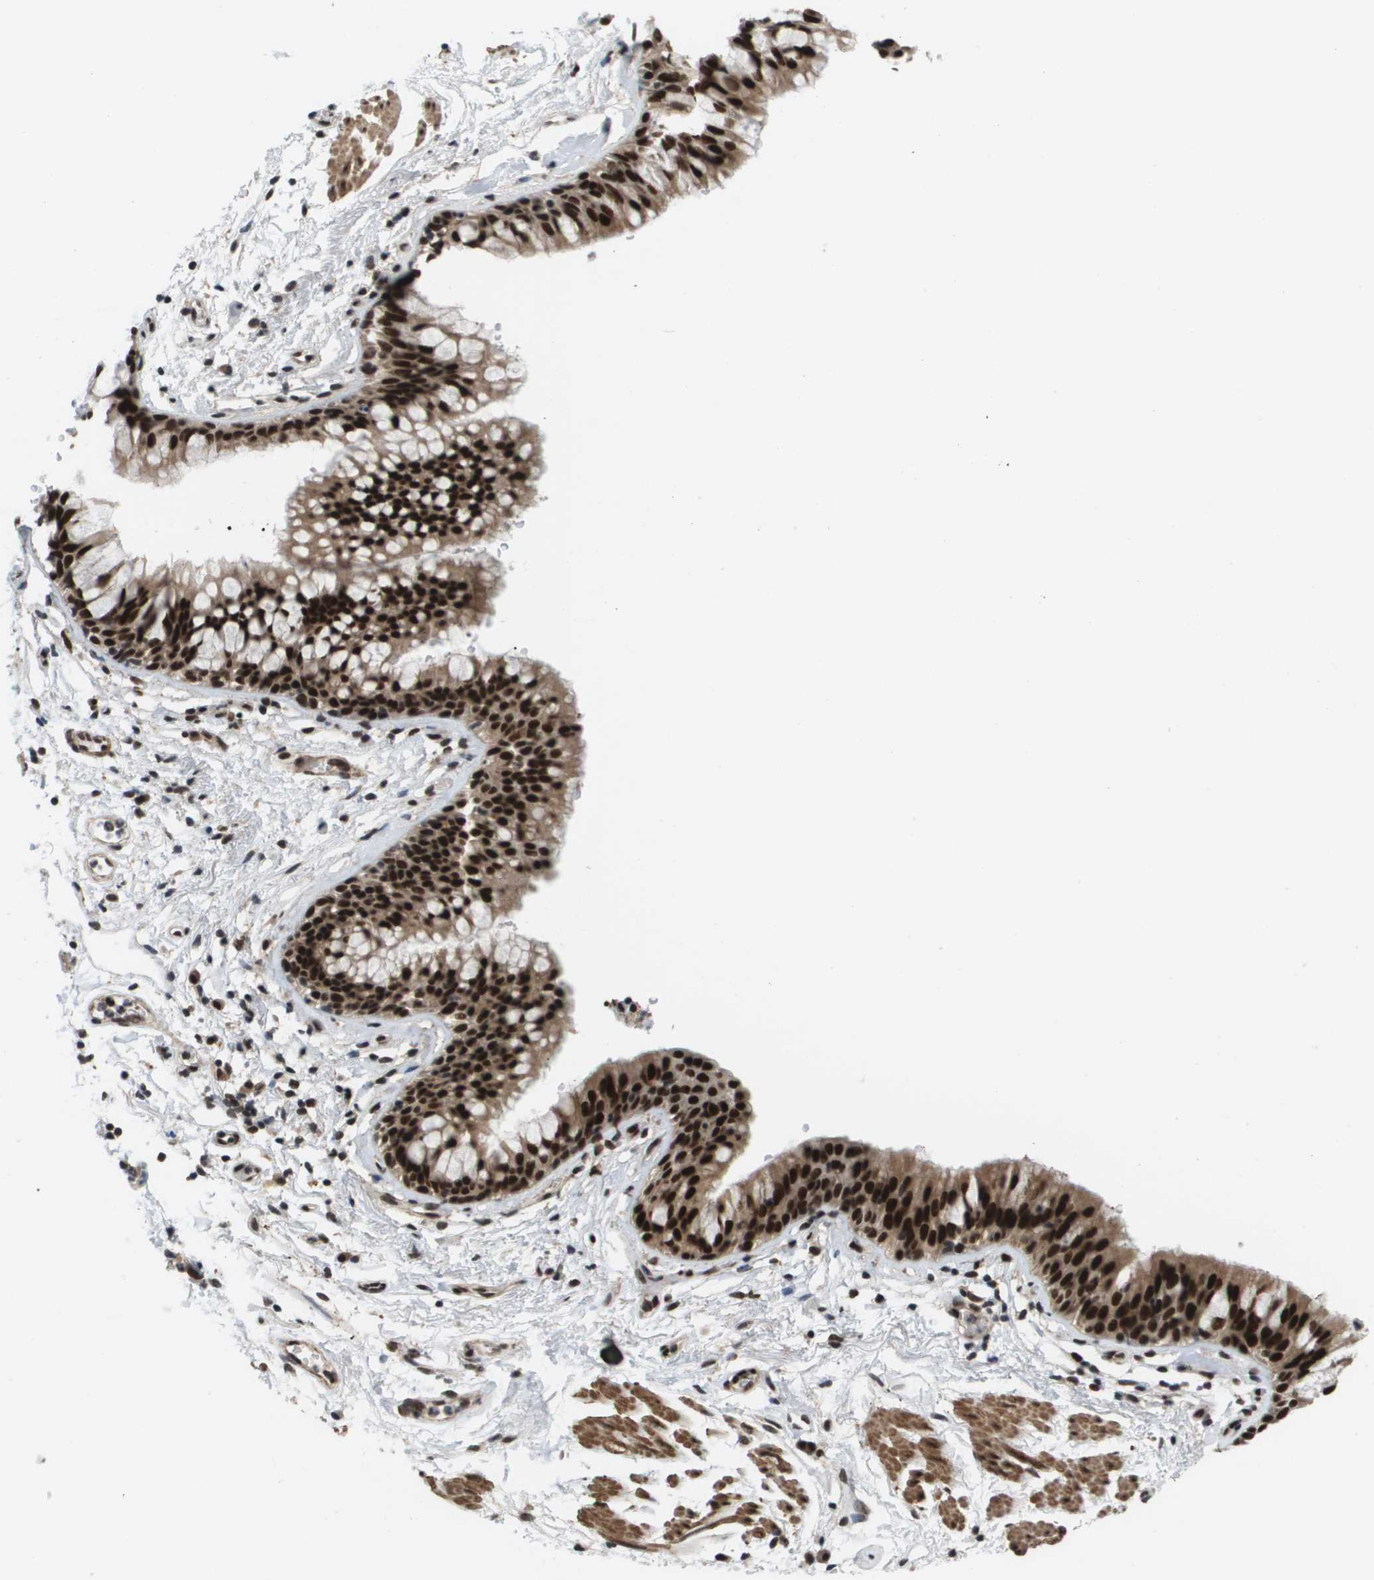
{"staining": {"intensity": "strong", "quantity": ">75%", "location": "cytoplasmic/membranous,nuclear"}, "tissue": "bronchus", "cell_type": "Respiratory epithelial cells", "image_type": "normal", "snomed": [{"axis": "morphology", "description": "Normal tissue, NOS"}, {"axis": "topography", "description": "Cartilage tissue"}, {"axis": "topography", "description": "Bronchus"}], "caption": "High-magnification brightfield microscopy of benign bronchus stained with DAB (brown) and counterstained with hematoxylin (blue). respiratory epithelial cells exhibit strong cytoplasmic/membranous,nuclear staining is identified in approximately>75% of cells. Nuclei are stained in blue.", "gene": "PRCC", "patient": {"sex": "female", "age": 53}}